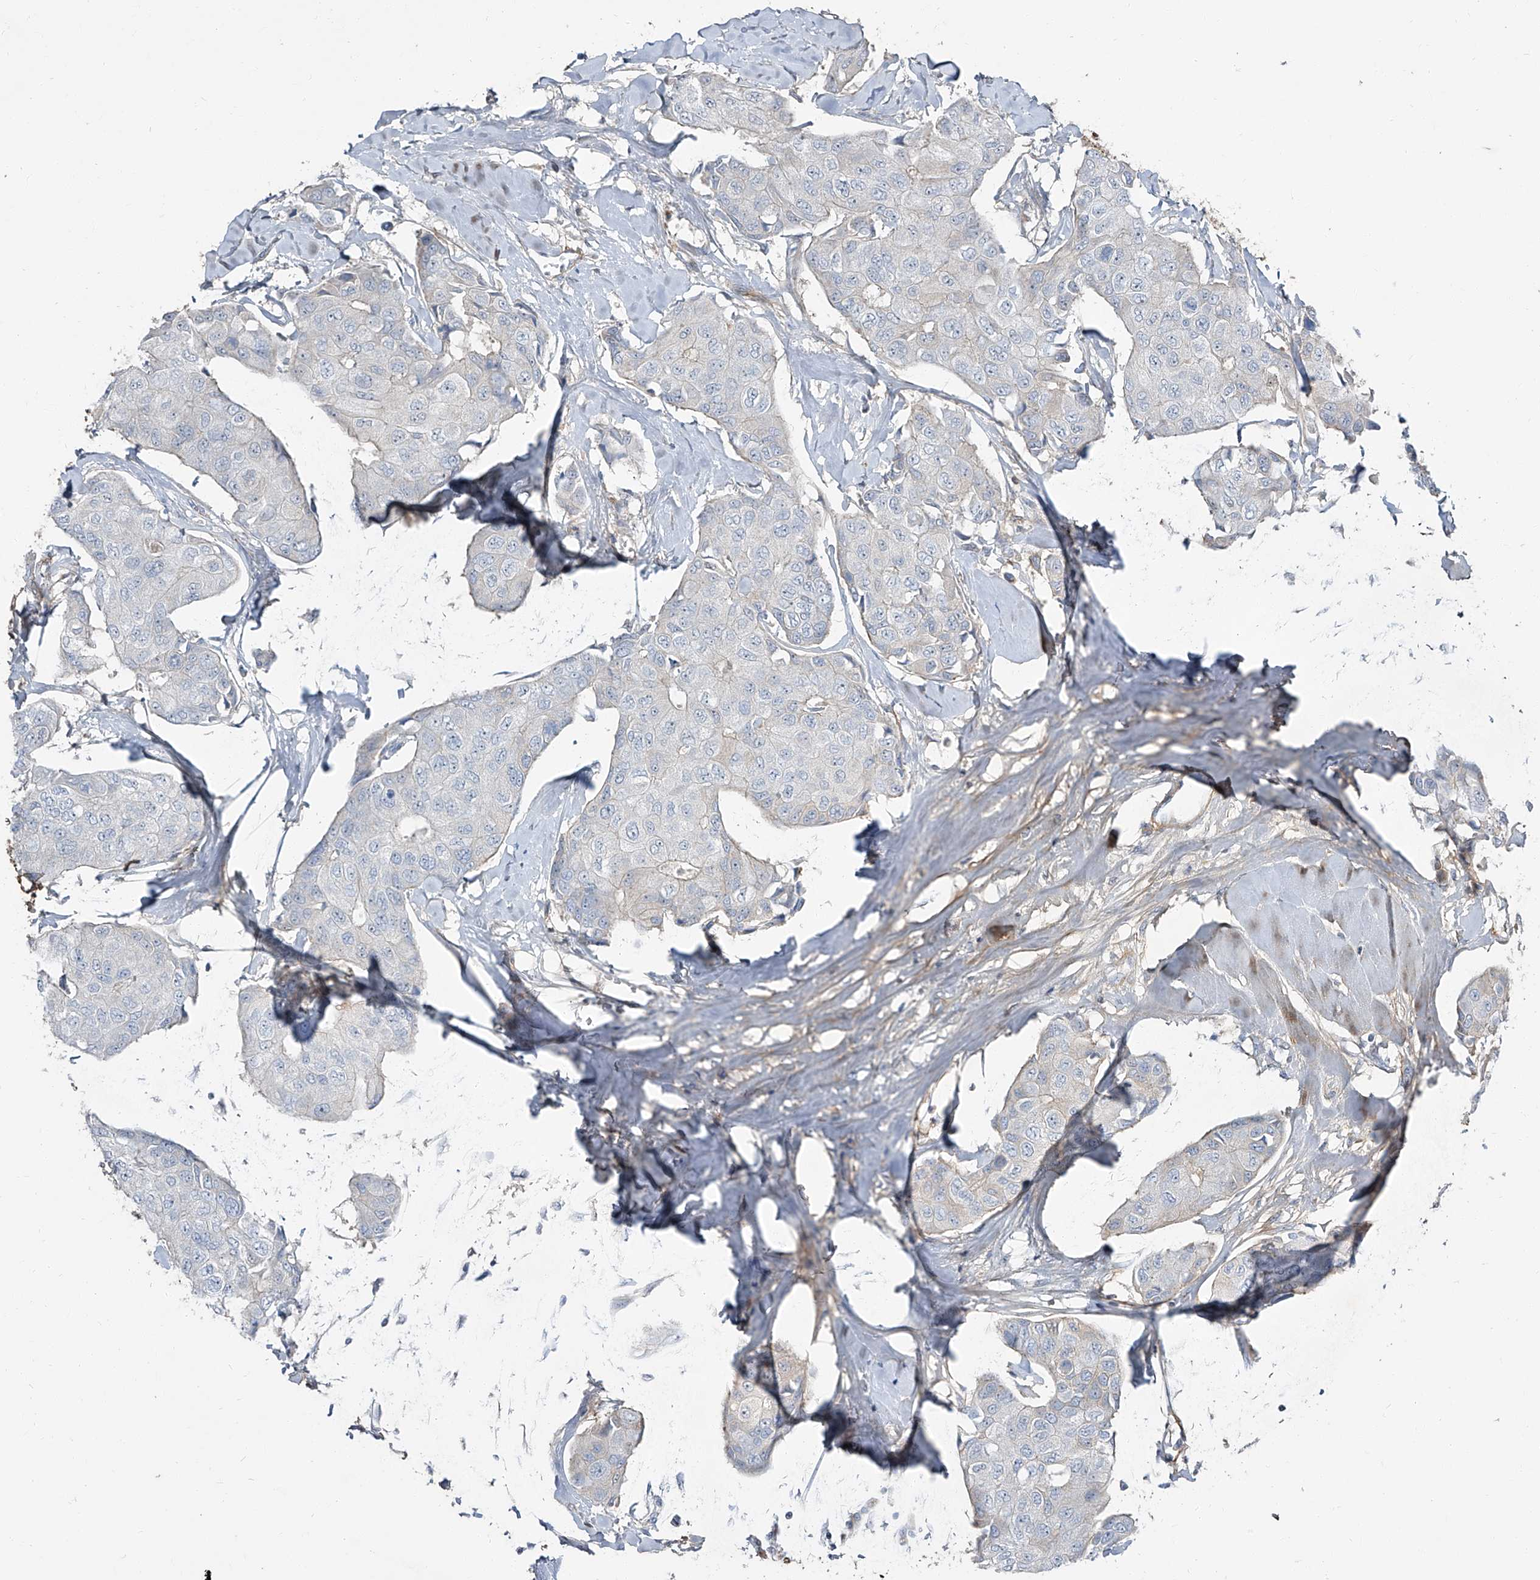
{"staining": {"intensity": "negative", "quantity": "none", "location": "none"}, "tissue": "breast cancer", "cell_type": "Tumor cells", "image_type": "cancer", "snomed": [{"axis": "morphology", "description": "Duct carcinoma"}, {"axis": "topography", "description": "Breast"}], "caption": "The image exhibits no staining of tumor cells in breast invasive ductal carcinoma. (Brightfield microscopy of DAB immunohistochemistry at high magnification).", "gene": "HOXA3", "patient": {"sex": "female", "age": 80}}